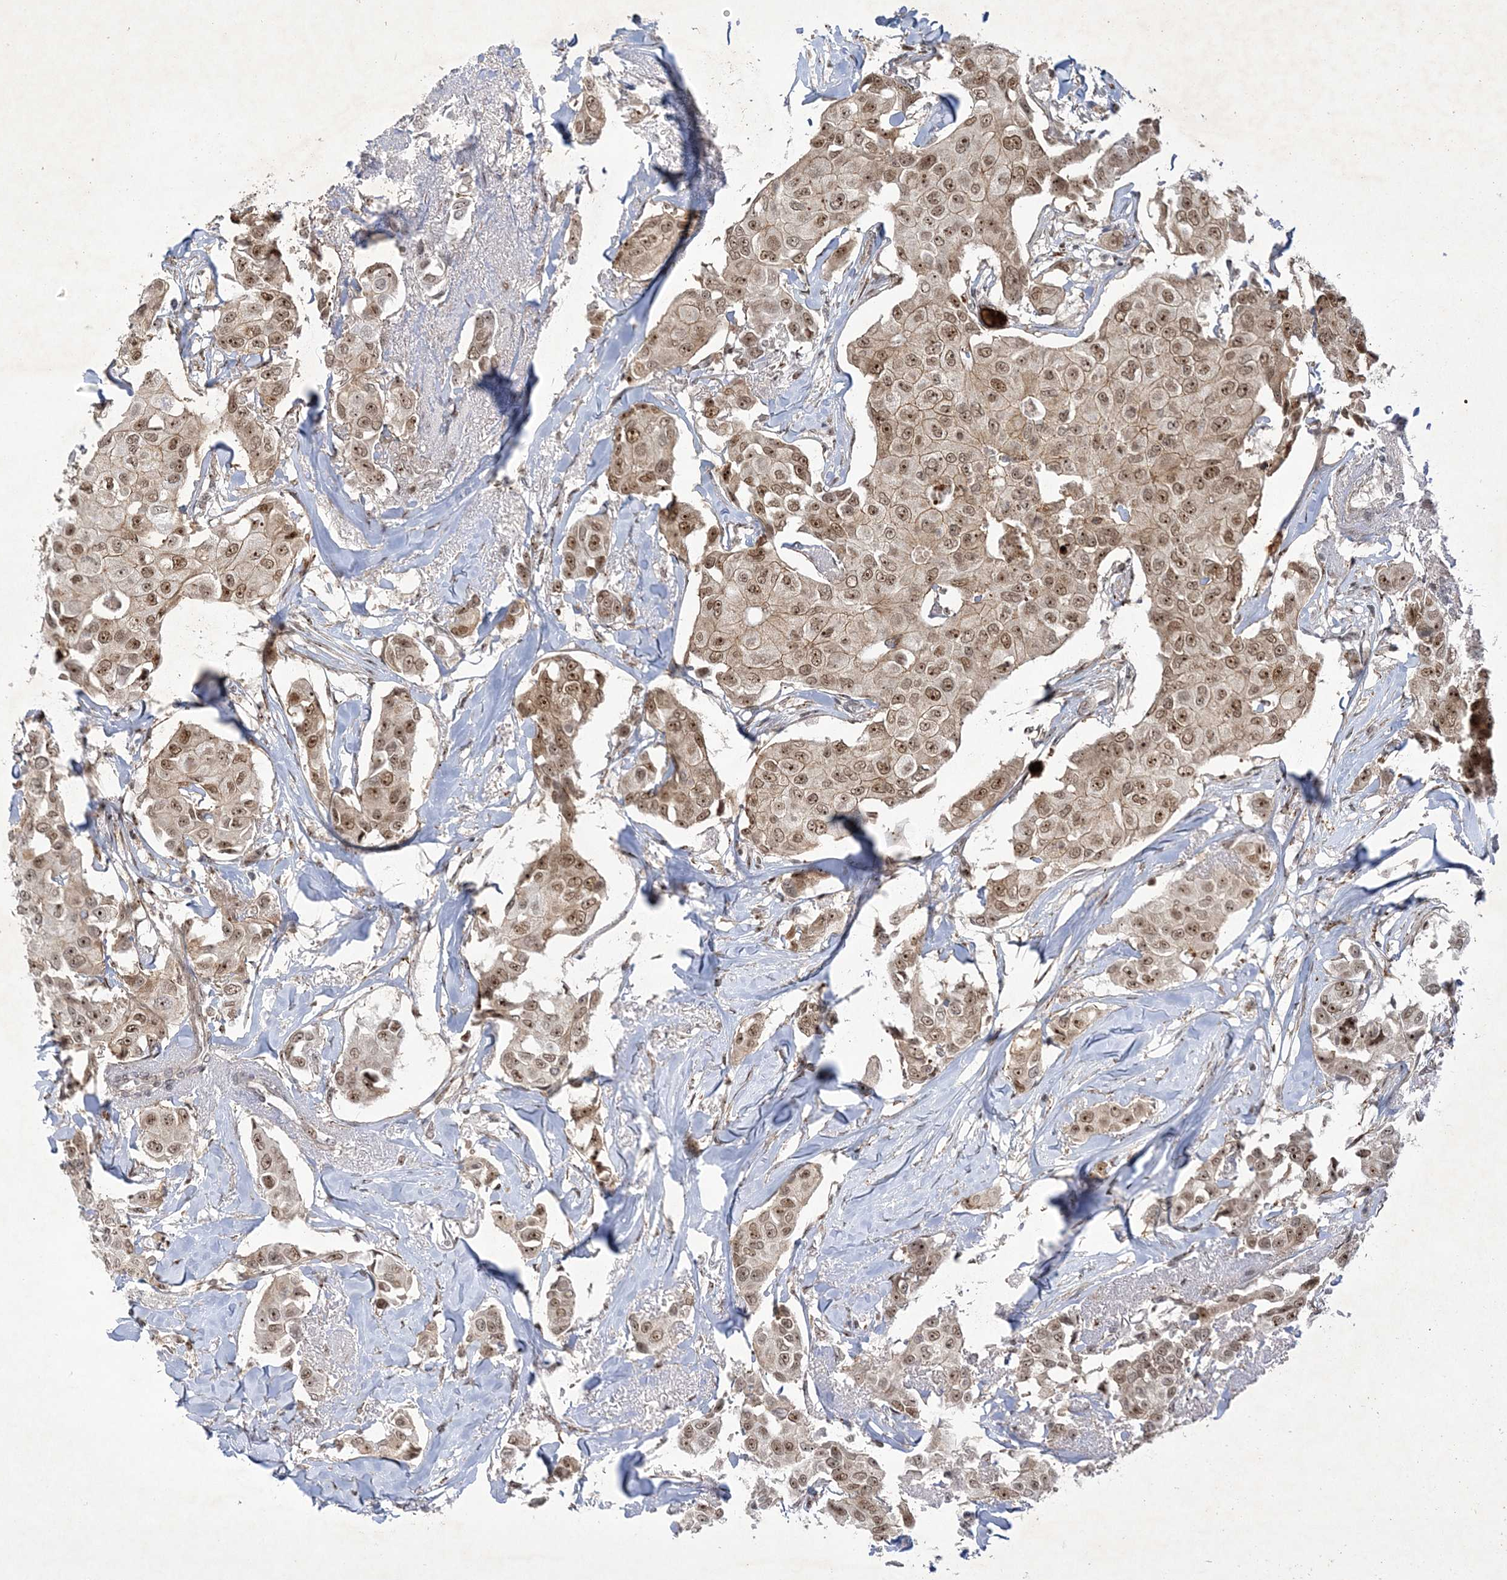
{"staining": {"intensity": "moderate", "quantity": ">75%", "location": "cytoplasmic/membranous,nuclear"}, "tissue": "breast cancer", "cell_type": "Tumor cells", "image_type": "cancer", "snomed": [{"axis": "morphology", "description": "Duct carcinoma"}, {"axis": "topography", "description": "Breast"}], "caption": "This micrograph displays immunohistochemistry staining of human breast intraductal carcinoma, with medium moderate cytoplasmic/membranous and nuclear staining in approximately >75% of tumor cells.", "gene": "NPM3", "patient": {"sex": "female", "age": 80}}